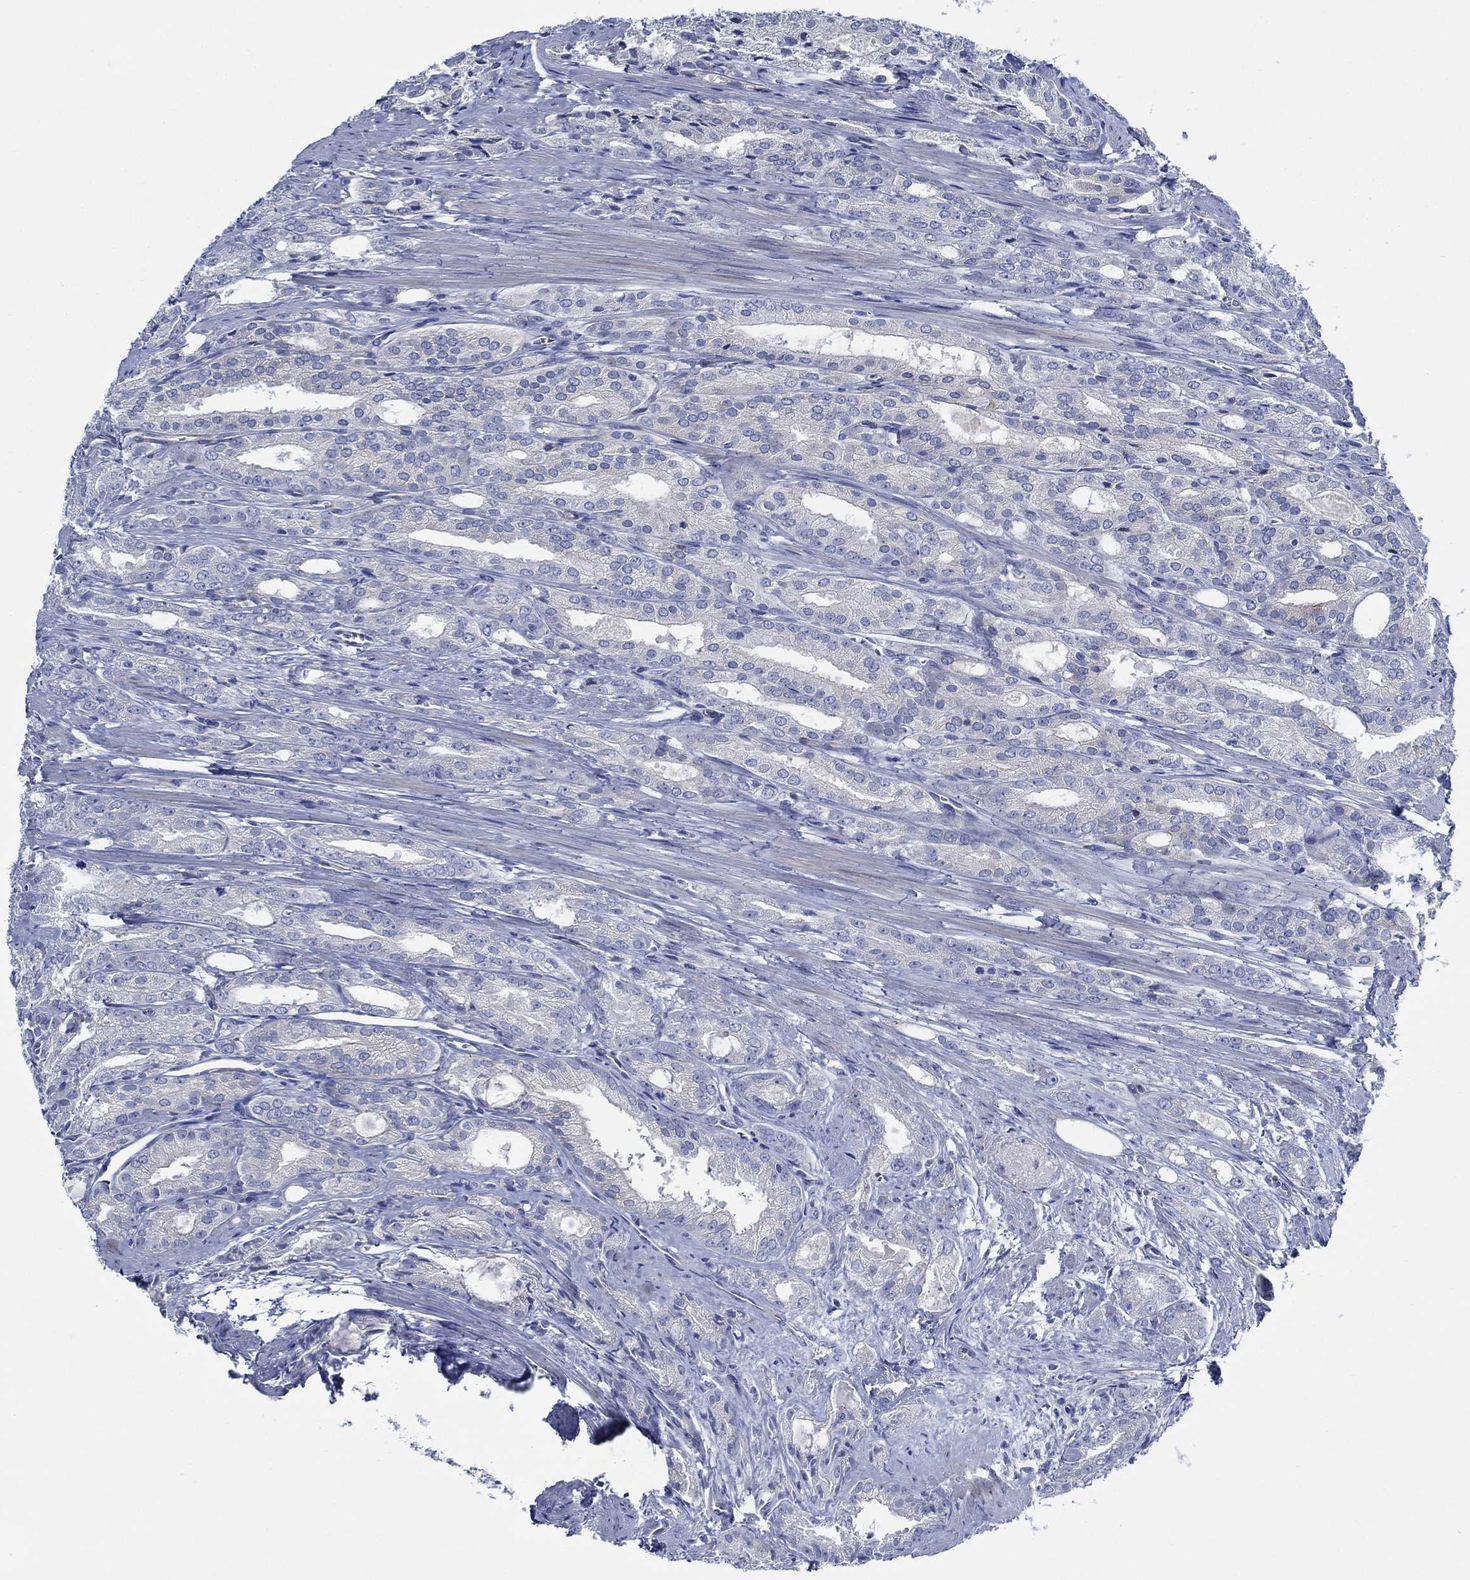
{"staining": {"intensity": "negative", "quantity": "none", "location": "none"}, "tissue": "prostate cancer", "cell_type": "Tumor cells", "image_type": "cancer", "snomed": [{"axis": "morphology", "description": "Adenocarcinoma, NOS"}, {"axis": "morphology", "description": "Adenocarcinoma, High grade"}, {"axis": "topography", "description": "Prostate"}], "caption": "Immunohistochemistry image of prostate cancer stained for a protein (brown), which reveals no positivity in tumor cells.", "gene": "SVEP1", "patient": {"sex": "male", "age": 70}}